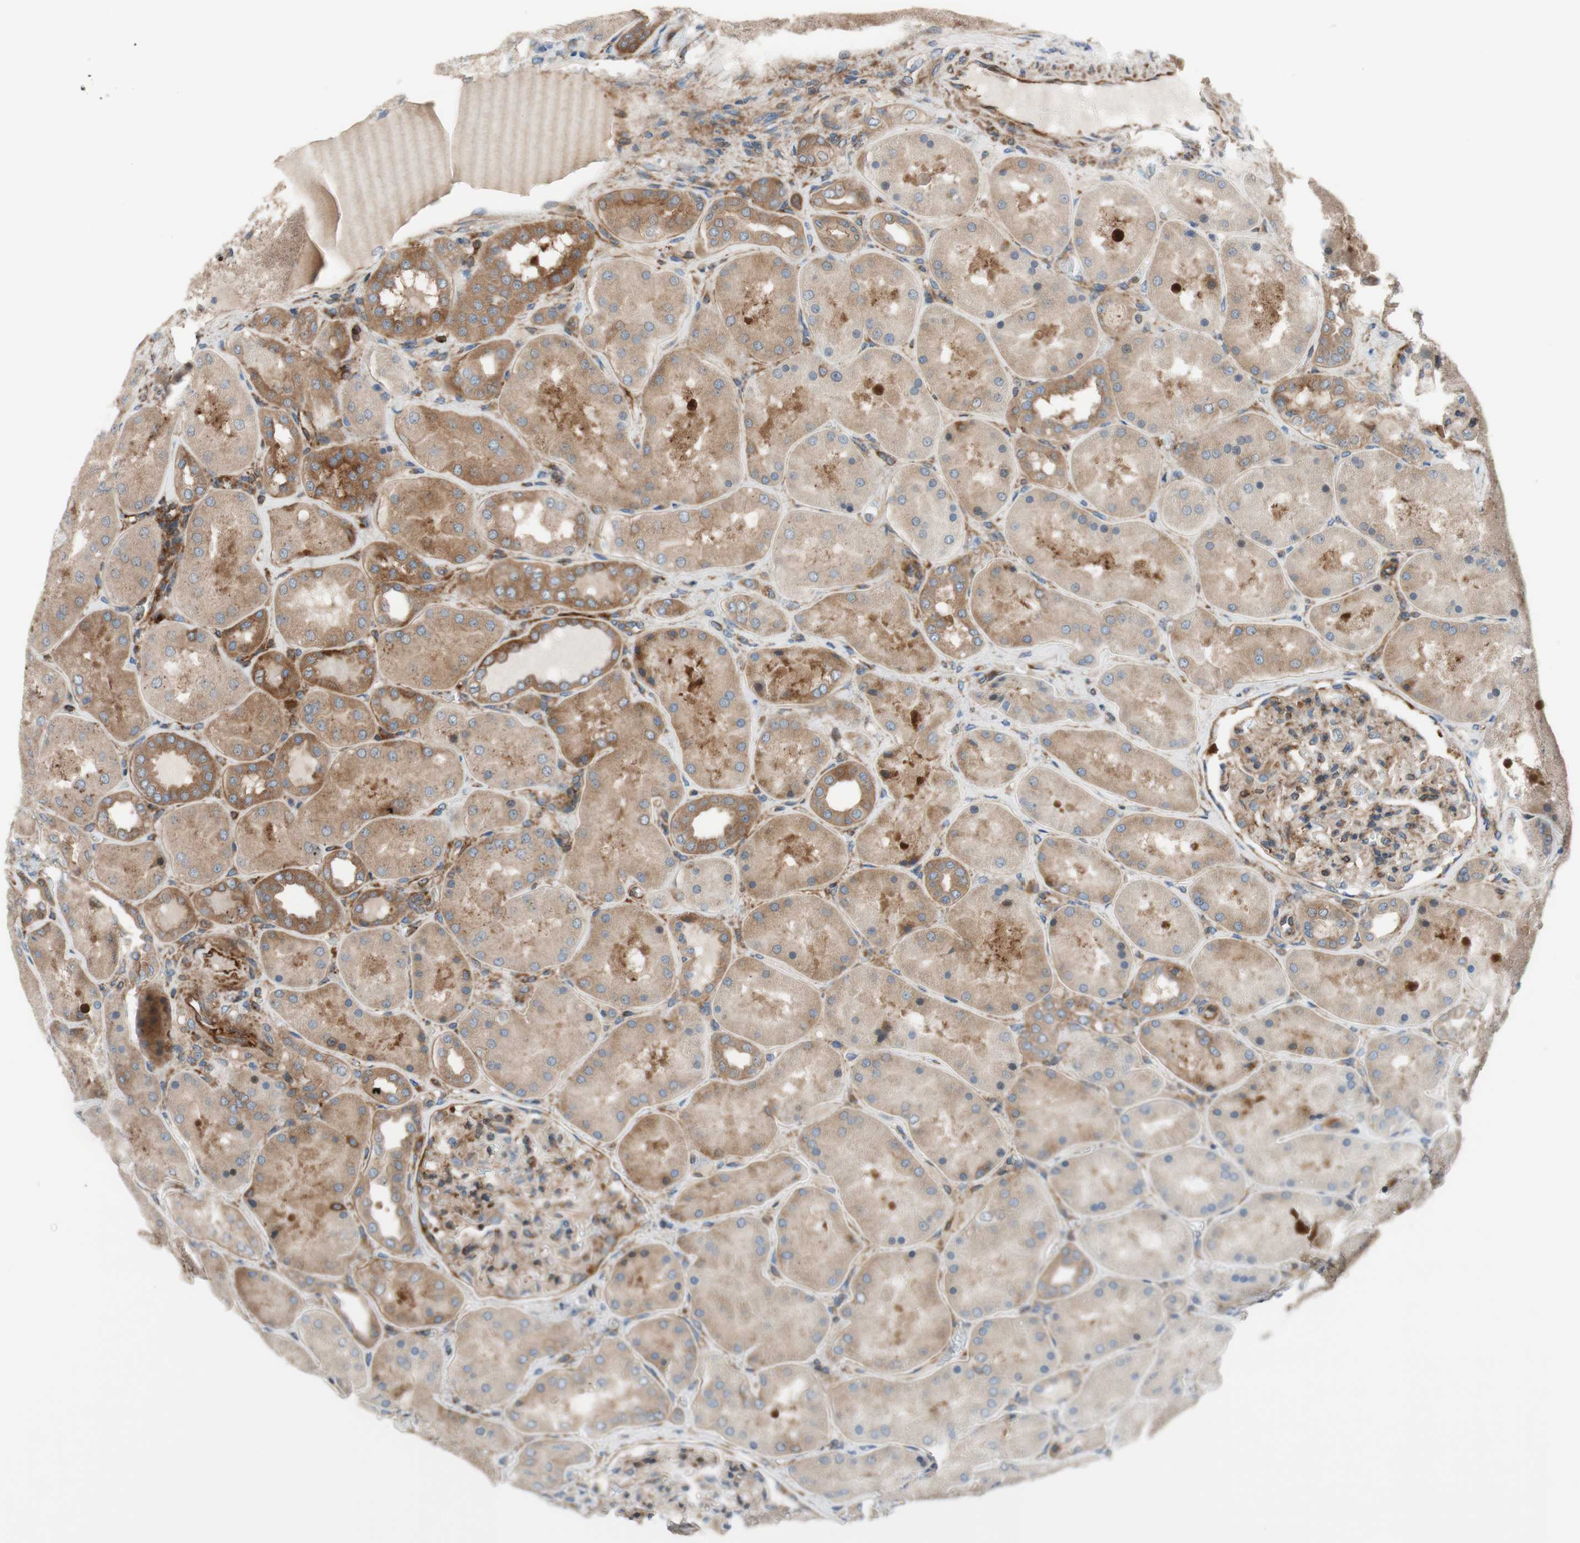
{"staining": {"intensity": "moderate", "quantity": ">75%", "location": "cytoplasmic/membranous"}, "tissue": "kidney", "cell_type": "Cells in glomeruli", "image_type": "normal", "snomed": [{"axis": "morphology", "description": "Normal tissue, NOS"}, {"axis": "topography", "description": "Kidney"}], "caption": "High-power microscopy captured an IHC photomicrograph of unremarkable kidney, revealing moderate cytoplasmic/membranous positivity in about >75% of cells in glomeruli.", "gene": "CCN4", "patient": {"sex": "female", "age": 56}}